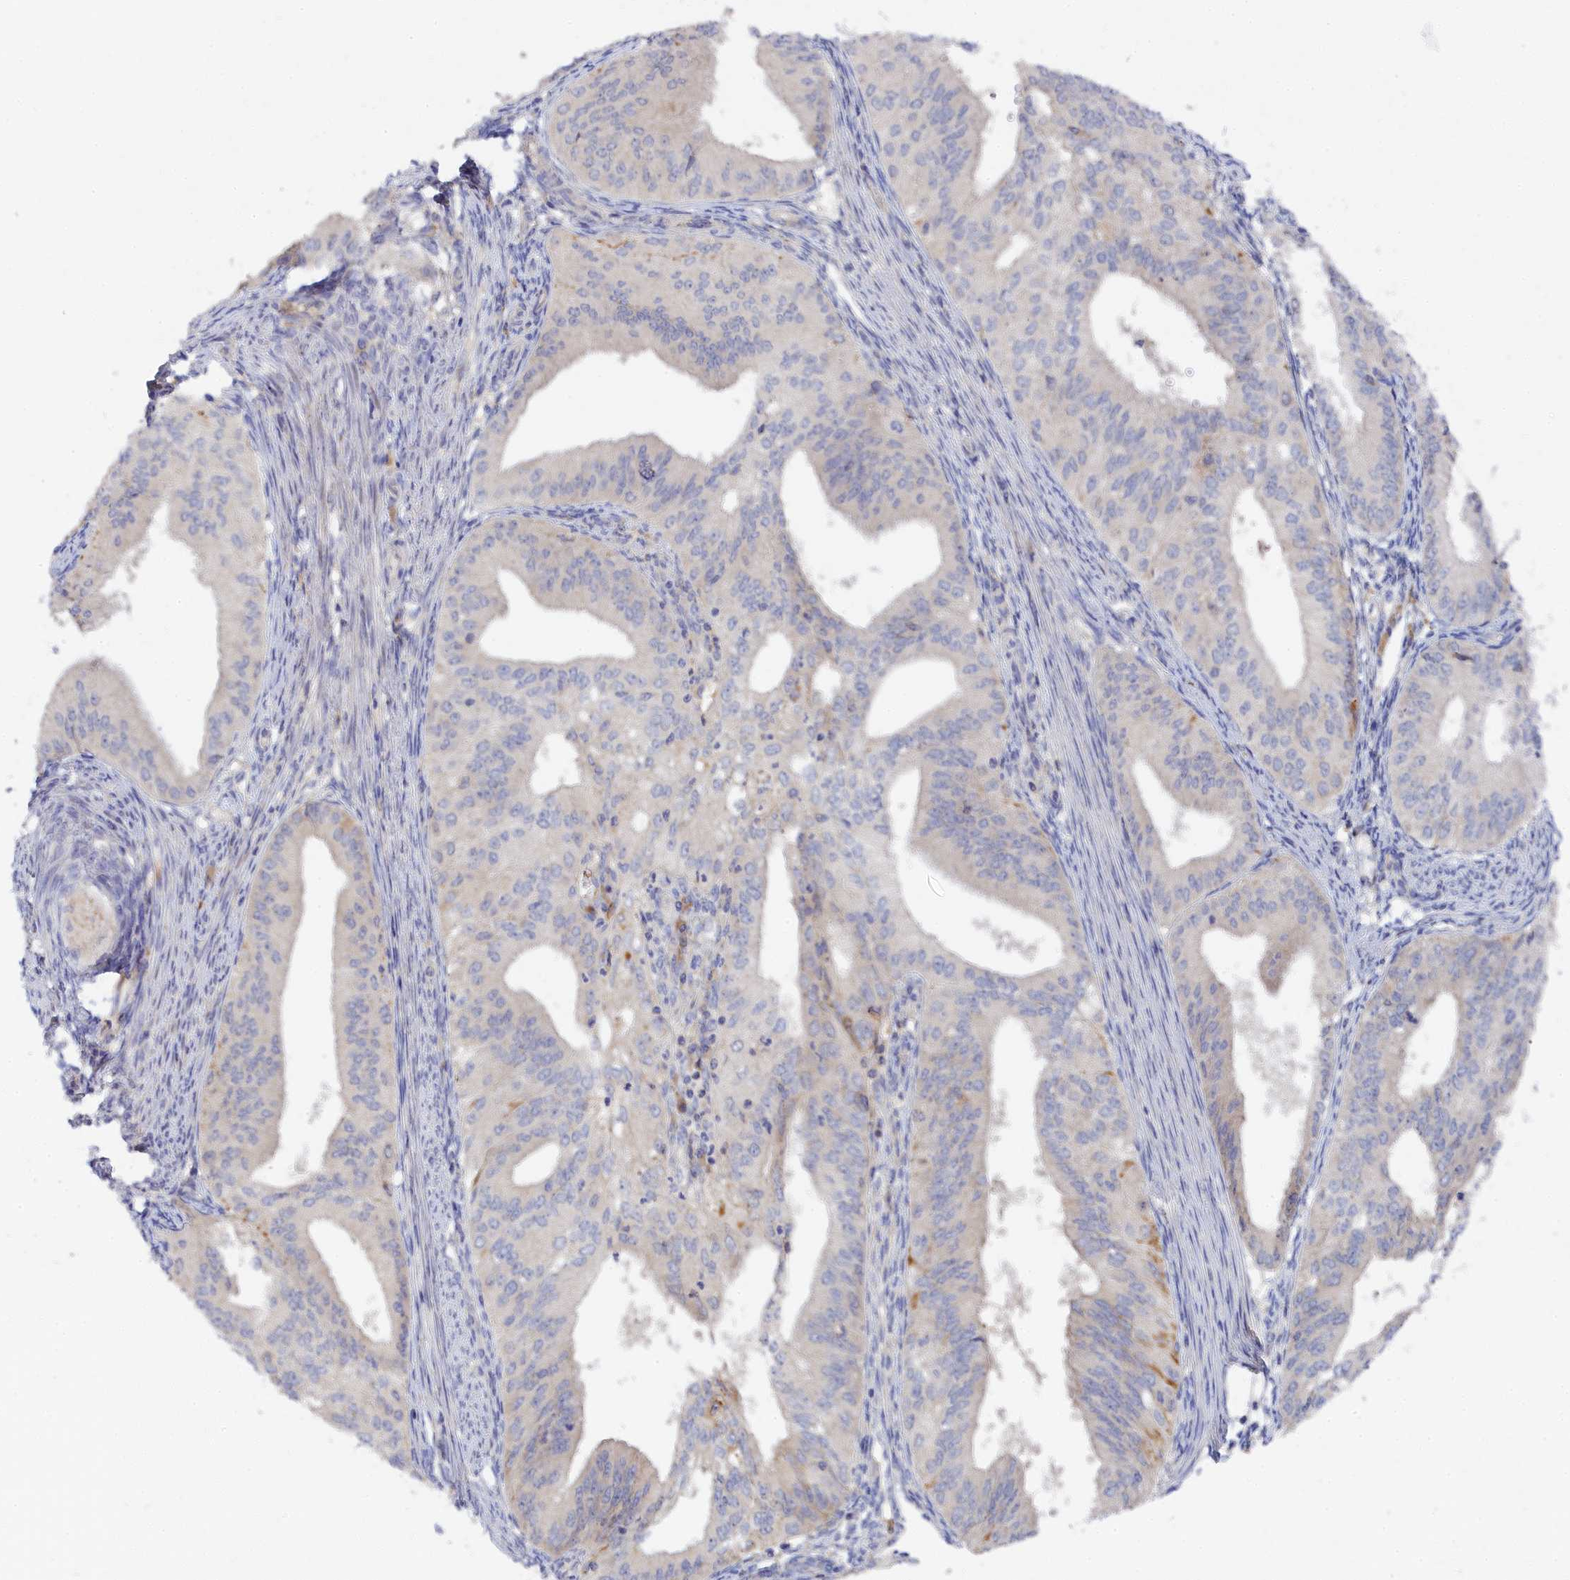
{"staining": {"intensity": "moderate", "quantity": "25%-75%", "location": "cytoplasmic/membranous"}, "tissue": "endometrial cancer", "cell_type": "Tumor cells", "image_type": "cancer", "snomed": [{"axis": "morphology", "description": "Adenocarcinoma, NOS"}, {"axis": "topography", "description": "Endometrium"}], "caption": "Endometrial cancer tissue displays moderate cytoplasmic/membranous positivity in approximately 25%-75% of tumor cells Nuclei are stained in blue.", "gene": "SPATA5L1", "patient": {"sex": "female", "age": 50}}